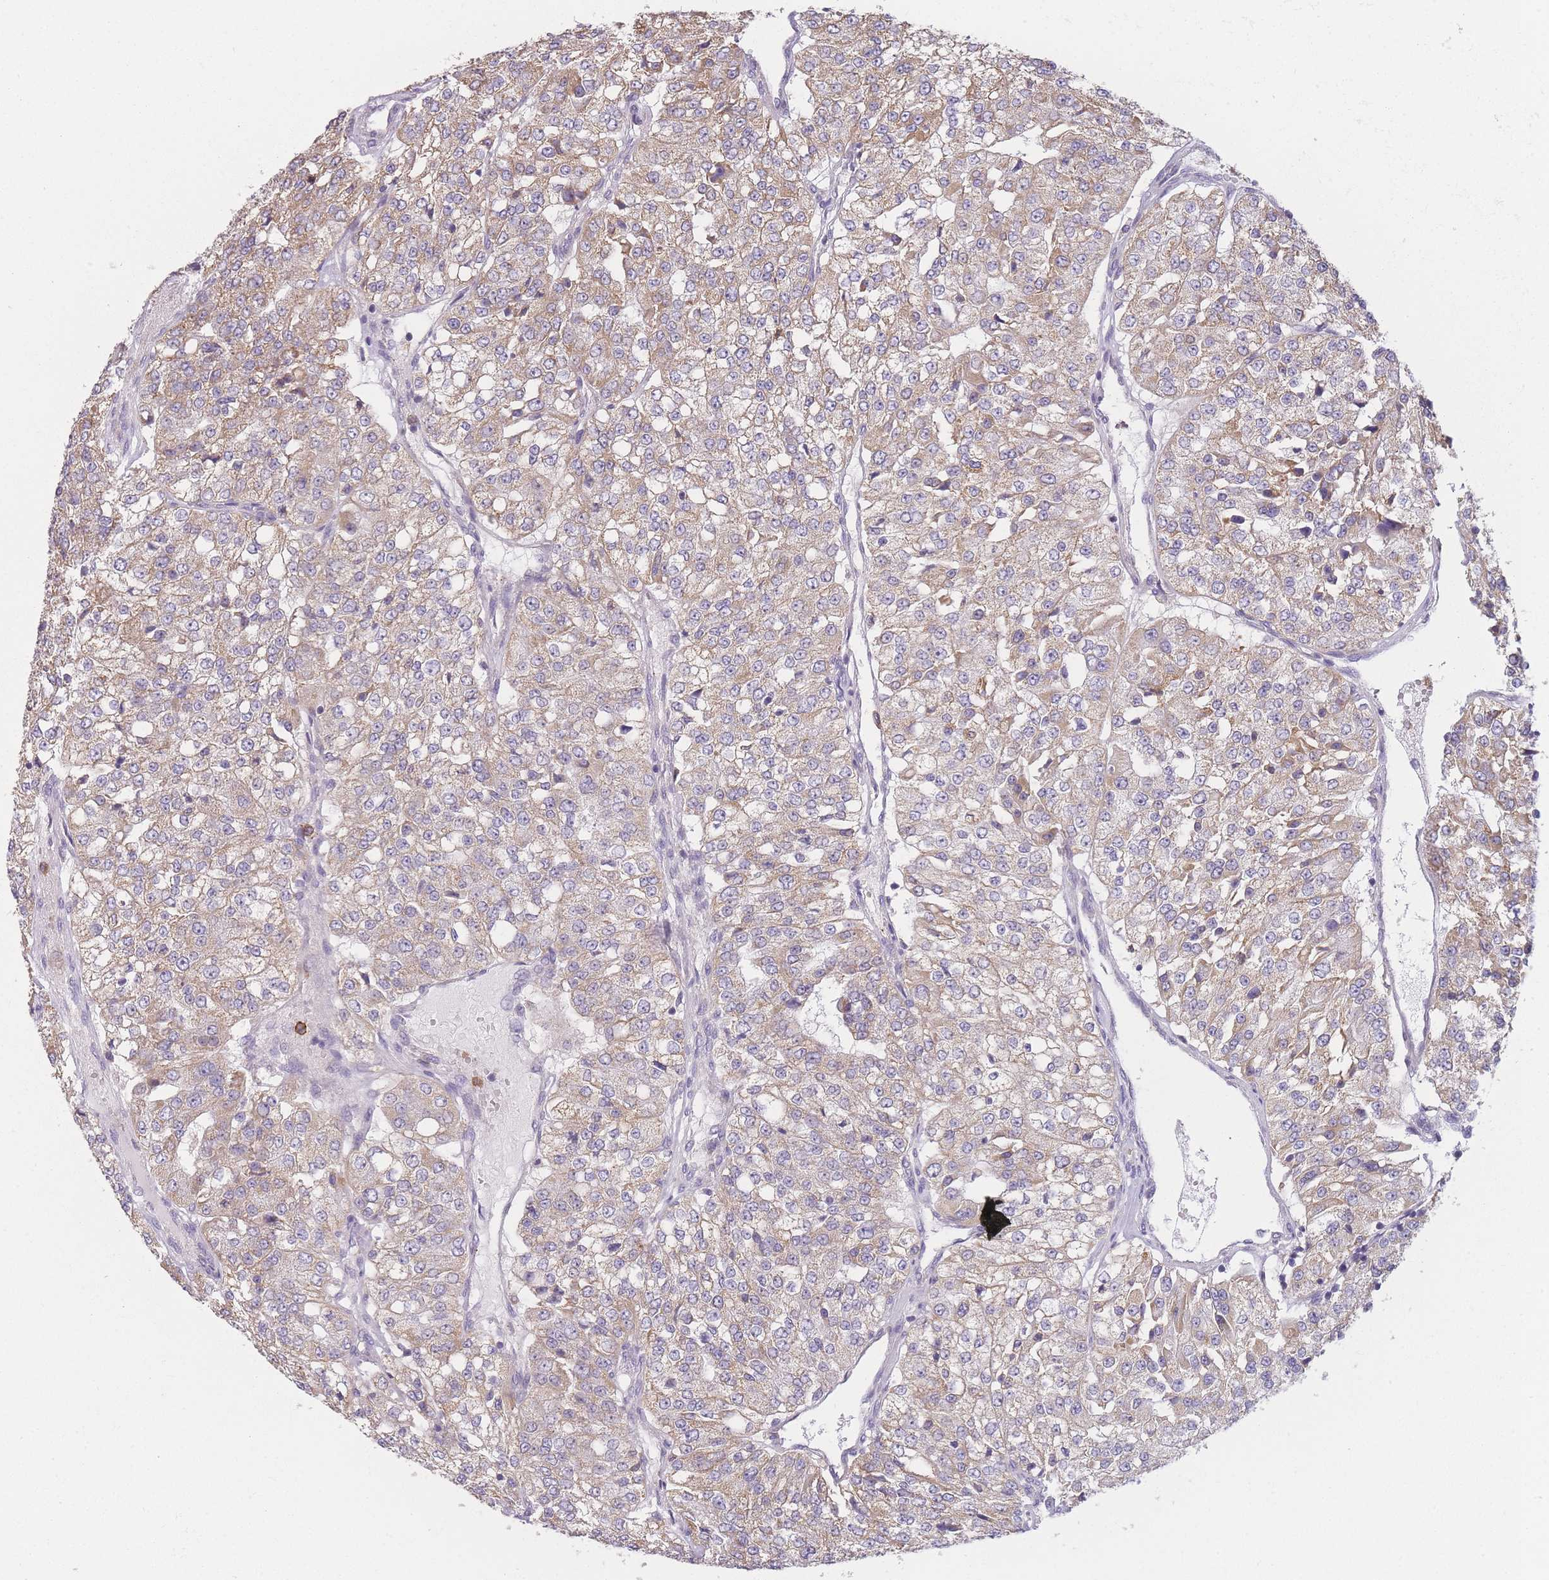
{"staining": {"intensity": "moderate", "quantity": "25%-75%", "location": "cytoplasmic/membranous"}, "tissue": "renal cancer", "cell_type": "Tumor cells", "image_type": "cancer", "snomed": [{"axis": "morphology", "description": "Adenocarcinoma, NOS"}, {"axis": "topography", "description": "Kidney"}], "caption": "This is a micrograph of immunohistochemistry (IHC) staining of renal cancer, which shows moderate staining in the cytoplasmic/membranous of tumor cells.", "gene": "PRAM1", "patient": {"sex": "female", "age": 63}}